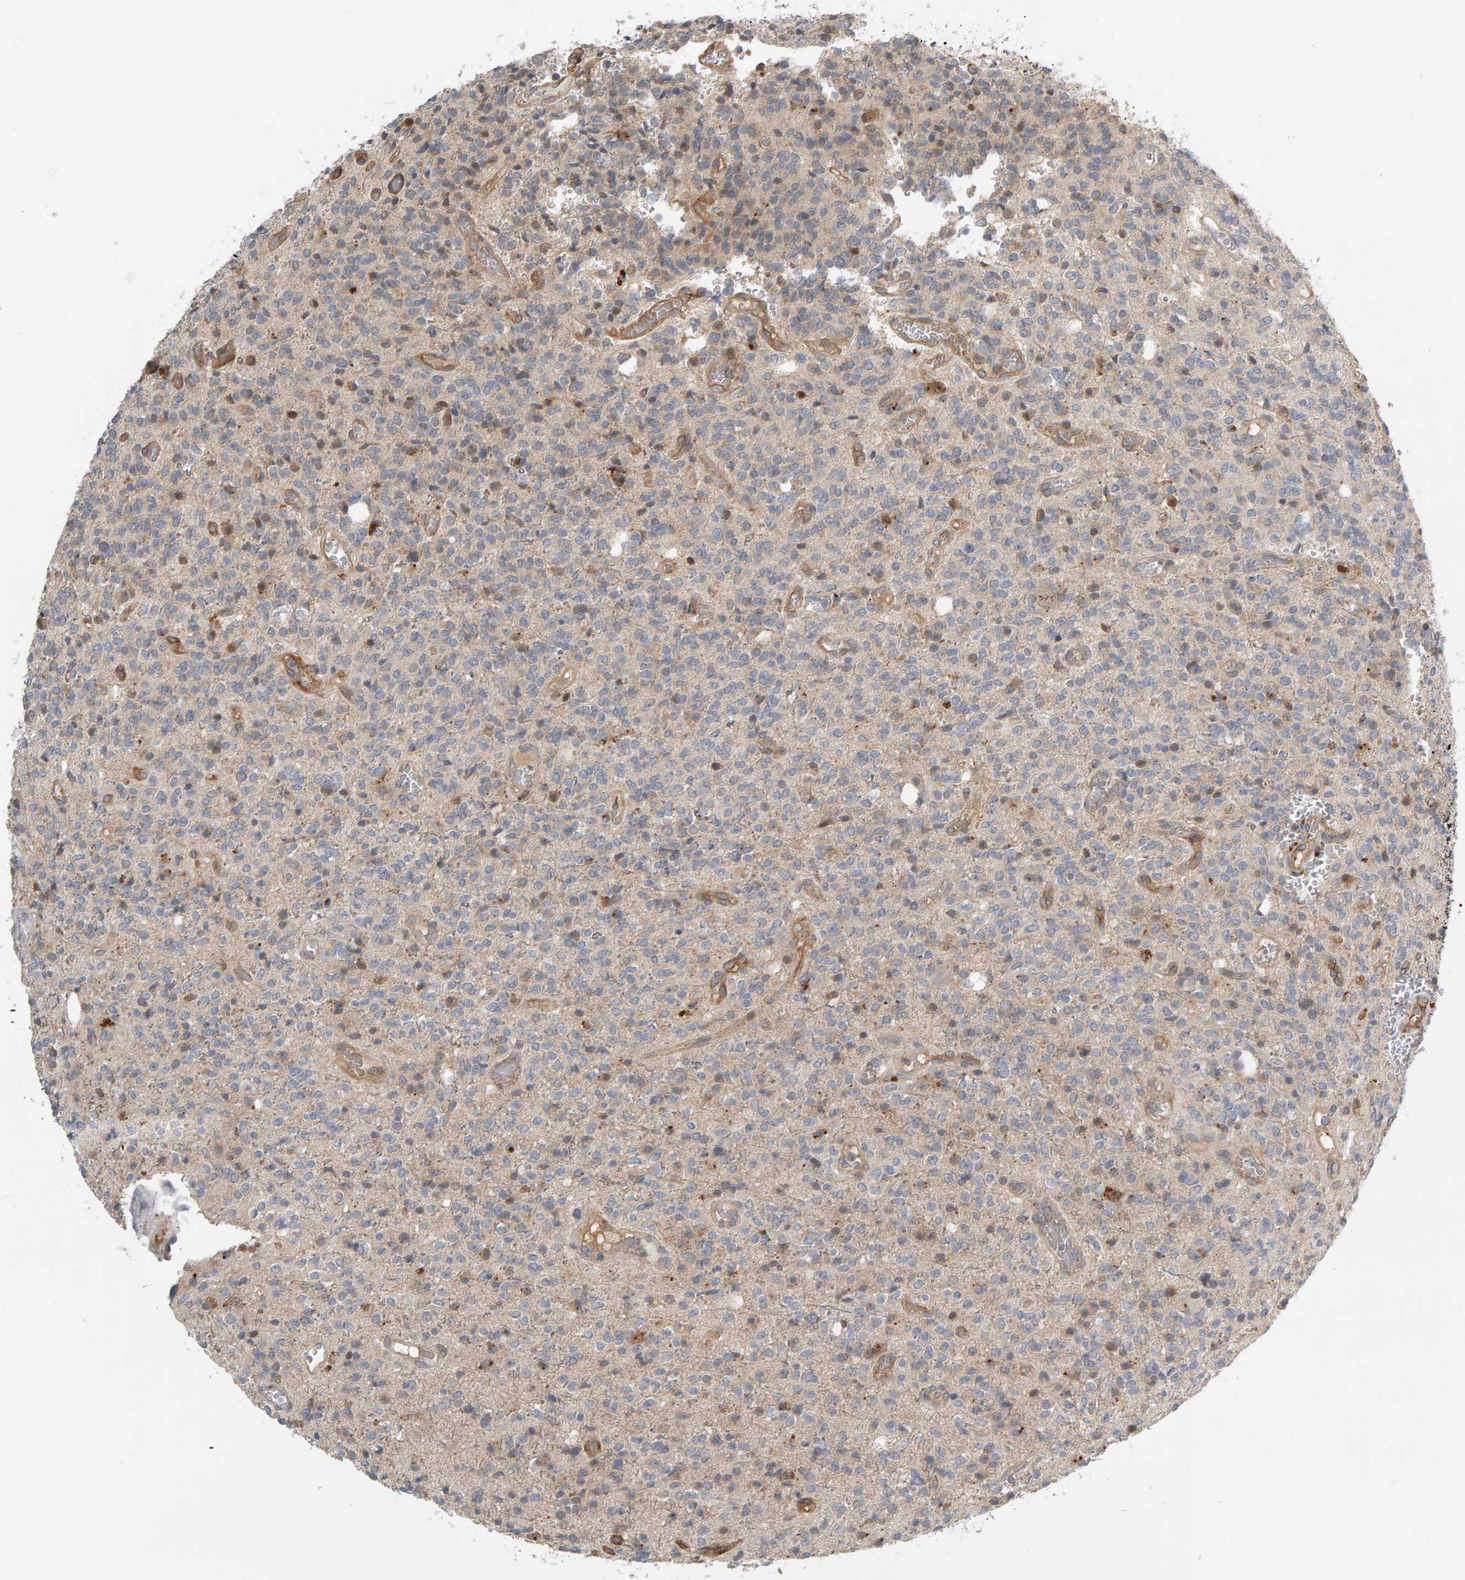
{"staining": {"intensity": "weak", "quantity": "<25%", "location": "cytoplasmic/membranous"}, "tissue": "glioma", "cell_type": "Tumor cells", "image_type": "cancer", "snomed": [{"axis": "morphology", "description": "Glioma, malignant, High grade"}, {"axis": "topography", "description": "Brain"}], "caption": "This image is of glioma stained with immunohistochemistry to label a protein in brown with the nuclei are counter-stained blue. There is no positivity in tumor cells.", "gene": "ZNF160", "patient": {"sex": "male", "age": 34}}